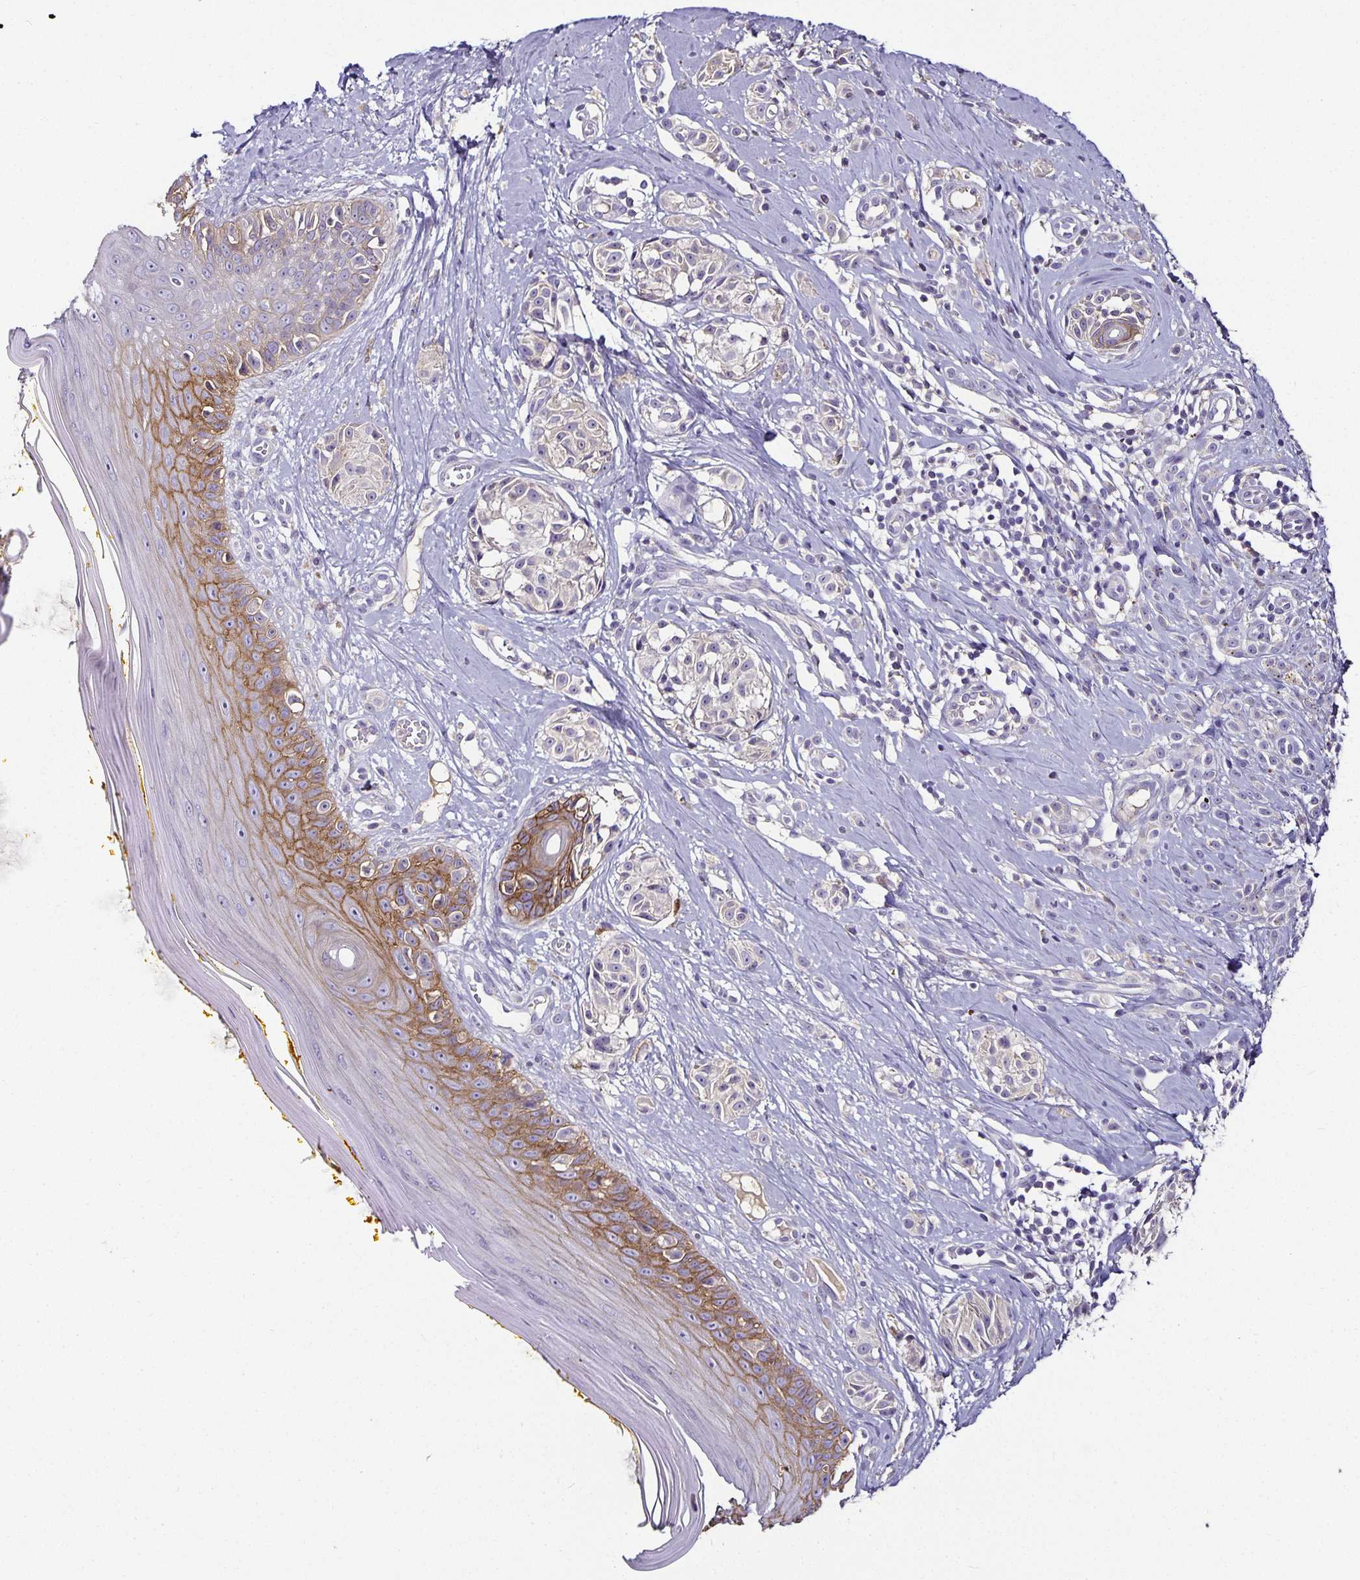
{"staining": {"intensity": "negative", "quantity": "none", "location": "none"}, "tissue": "melanoma", "cell_type": "Tumor cells", "image_type": "cancer", "snomed": [{"axis": "morphology", "description": "Malignant melanoma, NOS"}, {"axis": "topography", "description": "Skin"}], "caption": "There is no significant staining in tumor cells of malignant melanoma.", "gene": "CA12", "patient": {"sex": "male", "age": 74}}